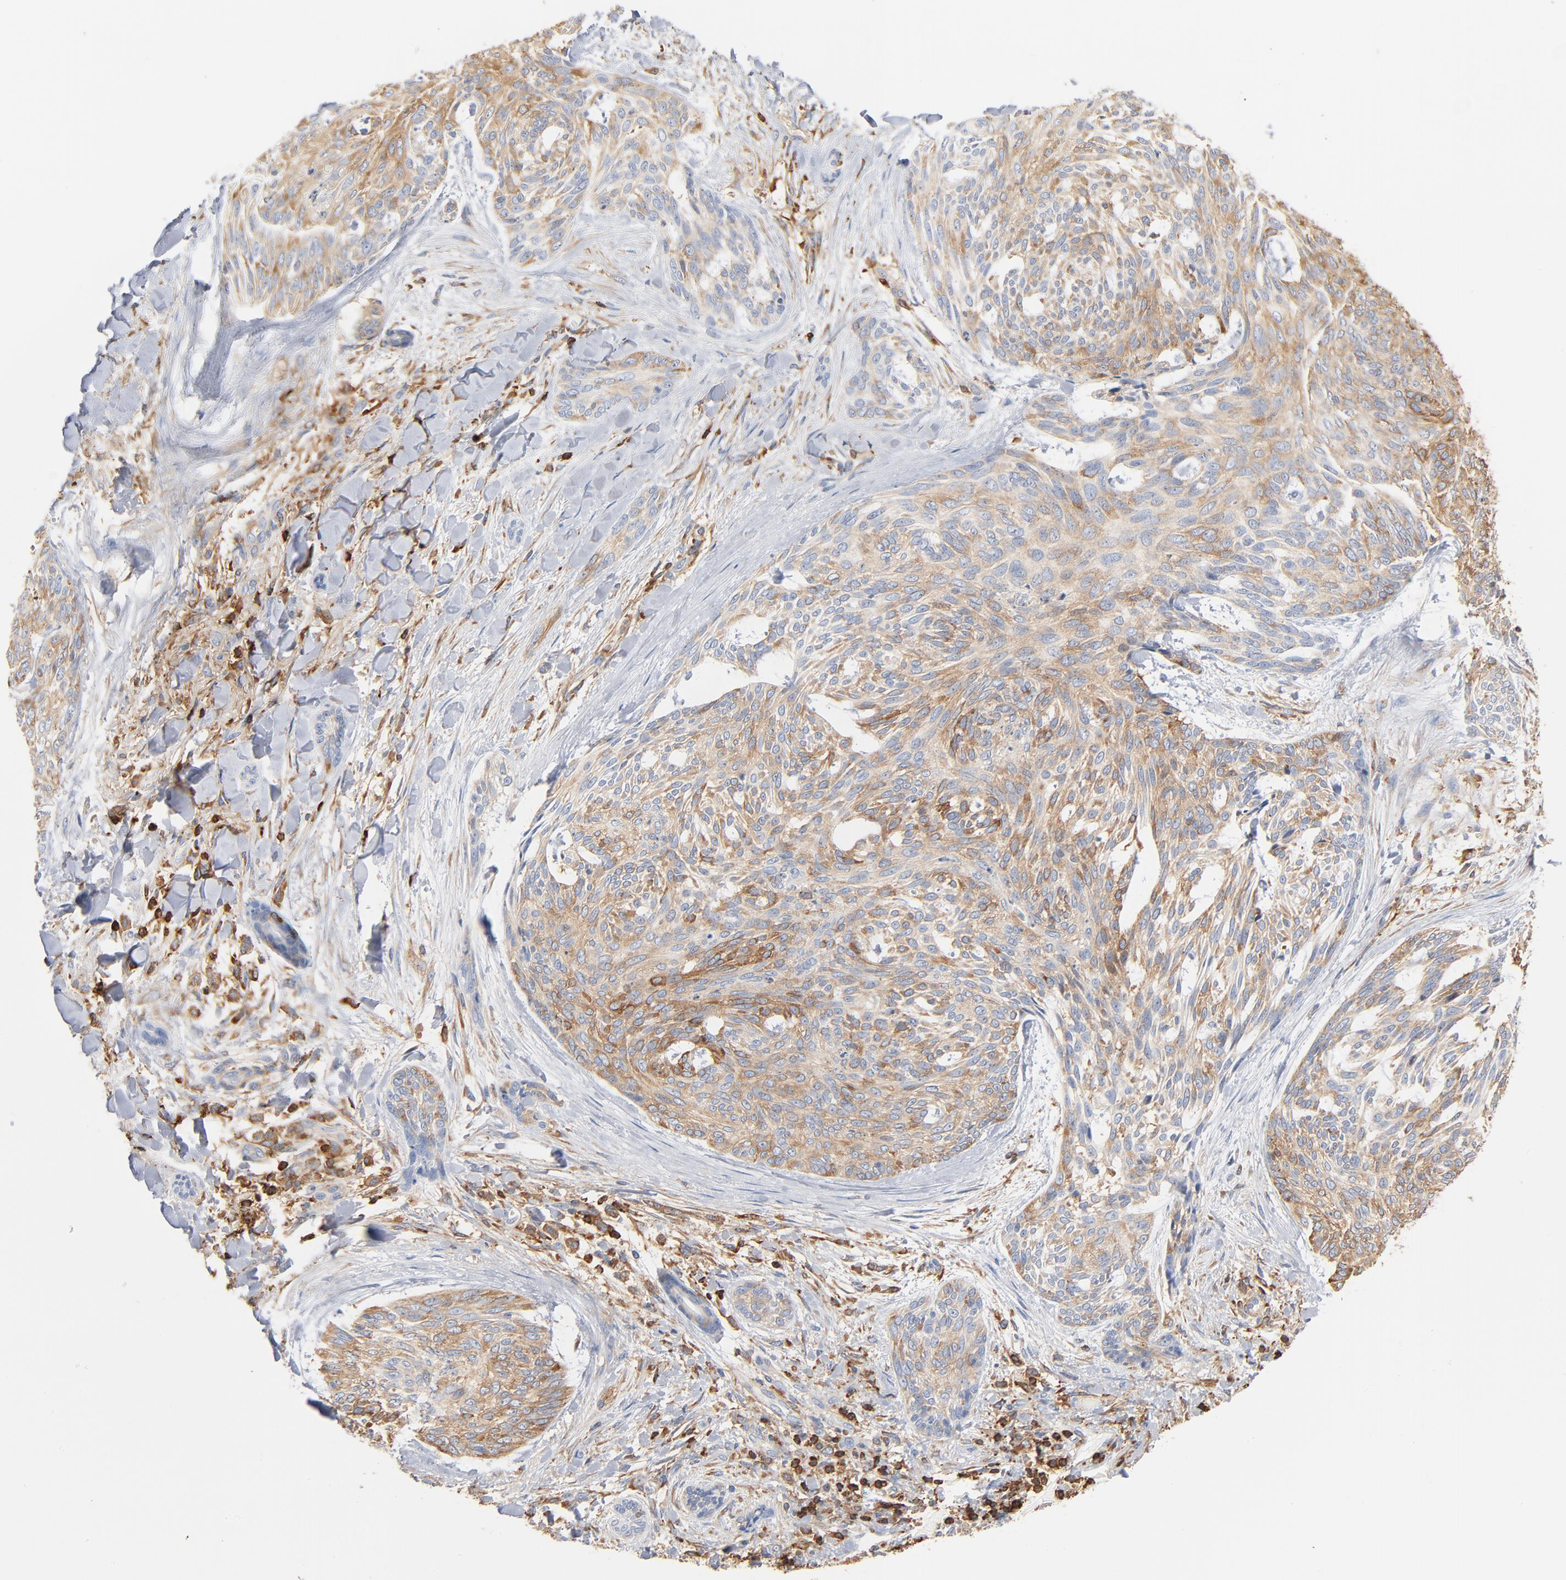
{"staining": {"intensity": "weak", "quantity": "25%-75%", "location": "cytoplasmic/membranous"}, "tissue": "skin cancer", "cell_type": "Tumor cells", "image_type": "cancer", "snomed": [{"axis": "morphology", "description": "Normal tissue, NOS"}, {"axis": "morphology", "description": "Basal cell carcinoma"}, {"axis": "topography", "description": "Skin"}], "caption": "This is an image of immunohistochemistry (IHC) staining of skin cancer, which shows weak expression in the cytoplasmic/membranous of tumor cells.", "gene": "SH3KBP1", "patient": {"sex": "female", "age": 71}}